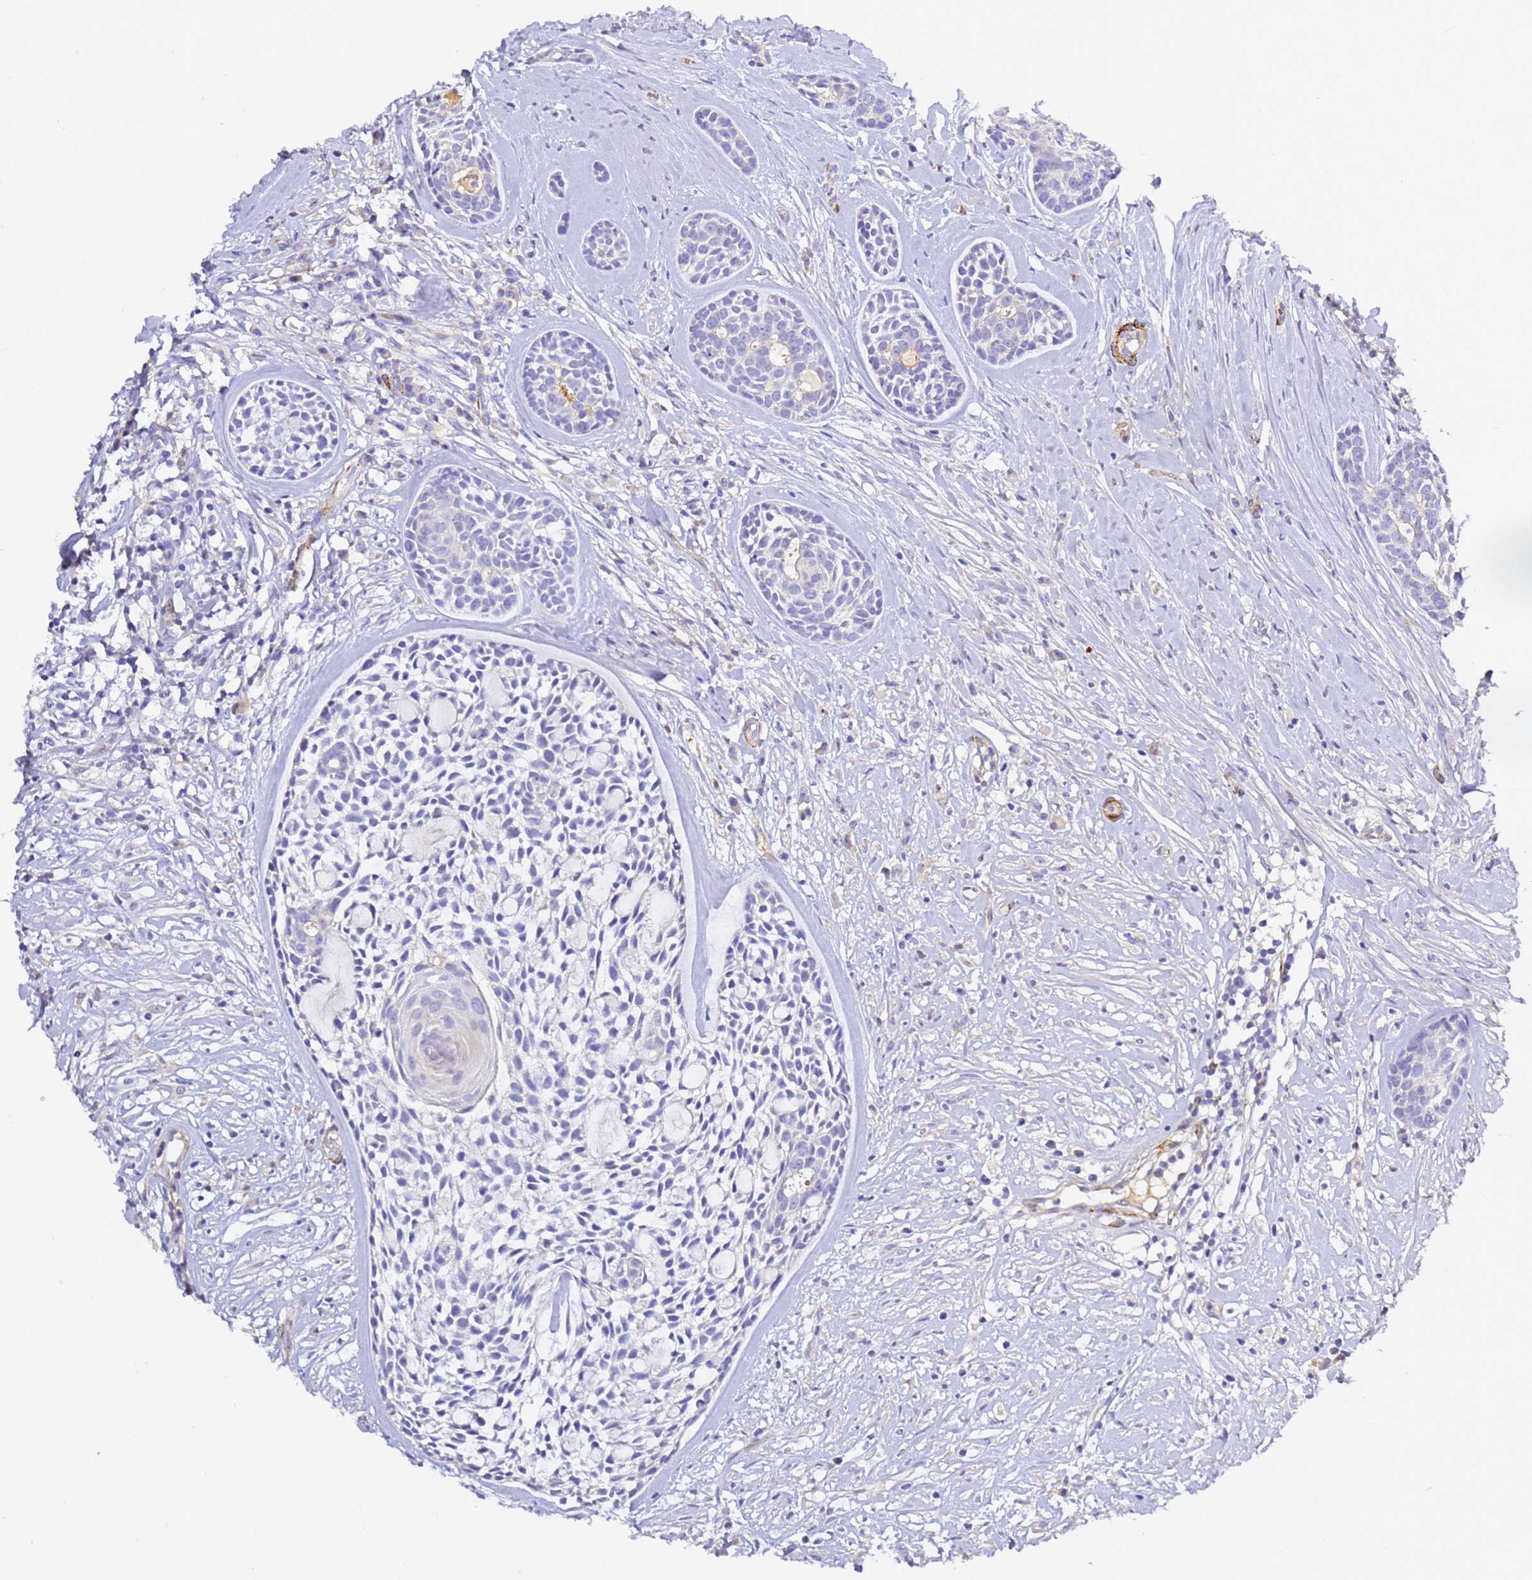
{"staining": {"intensity": "negative", "quantity": "none", "location": "none"}, "tissue": "head and neck cancer", "cell_type": "Tumor cells", "image_type": "cancer", "snomed": [{"axis": "morphology", "description": "Adenocarcinoma, NOS"}, {"axis": "topography", "description": "Subcutis"}, {"axis": "topography", "description": "Head-Neck"}], "caption": "Head and neck adenocarcinoma was stained to show a protein in brown. There is no significant expression in tumor cells.", "gene": "CFH", "patient": {"sex": "female", "age": 73}}